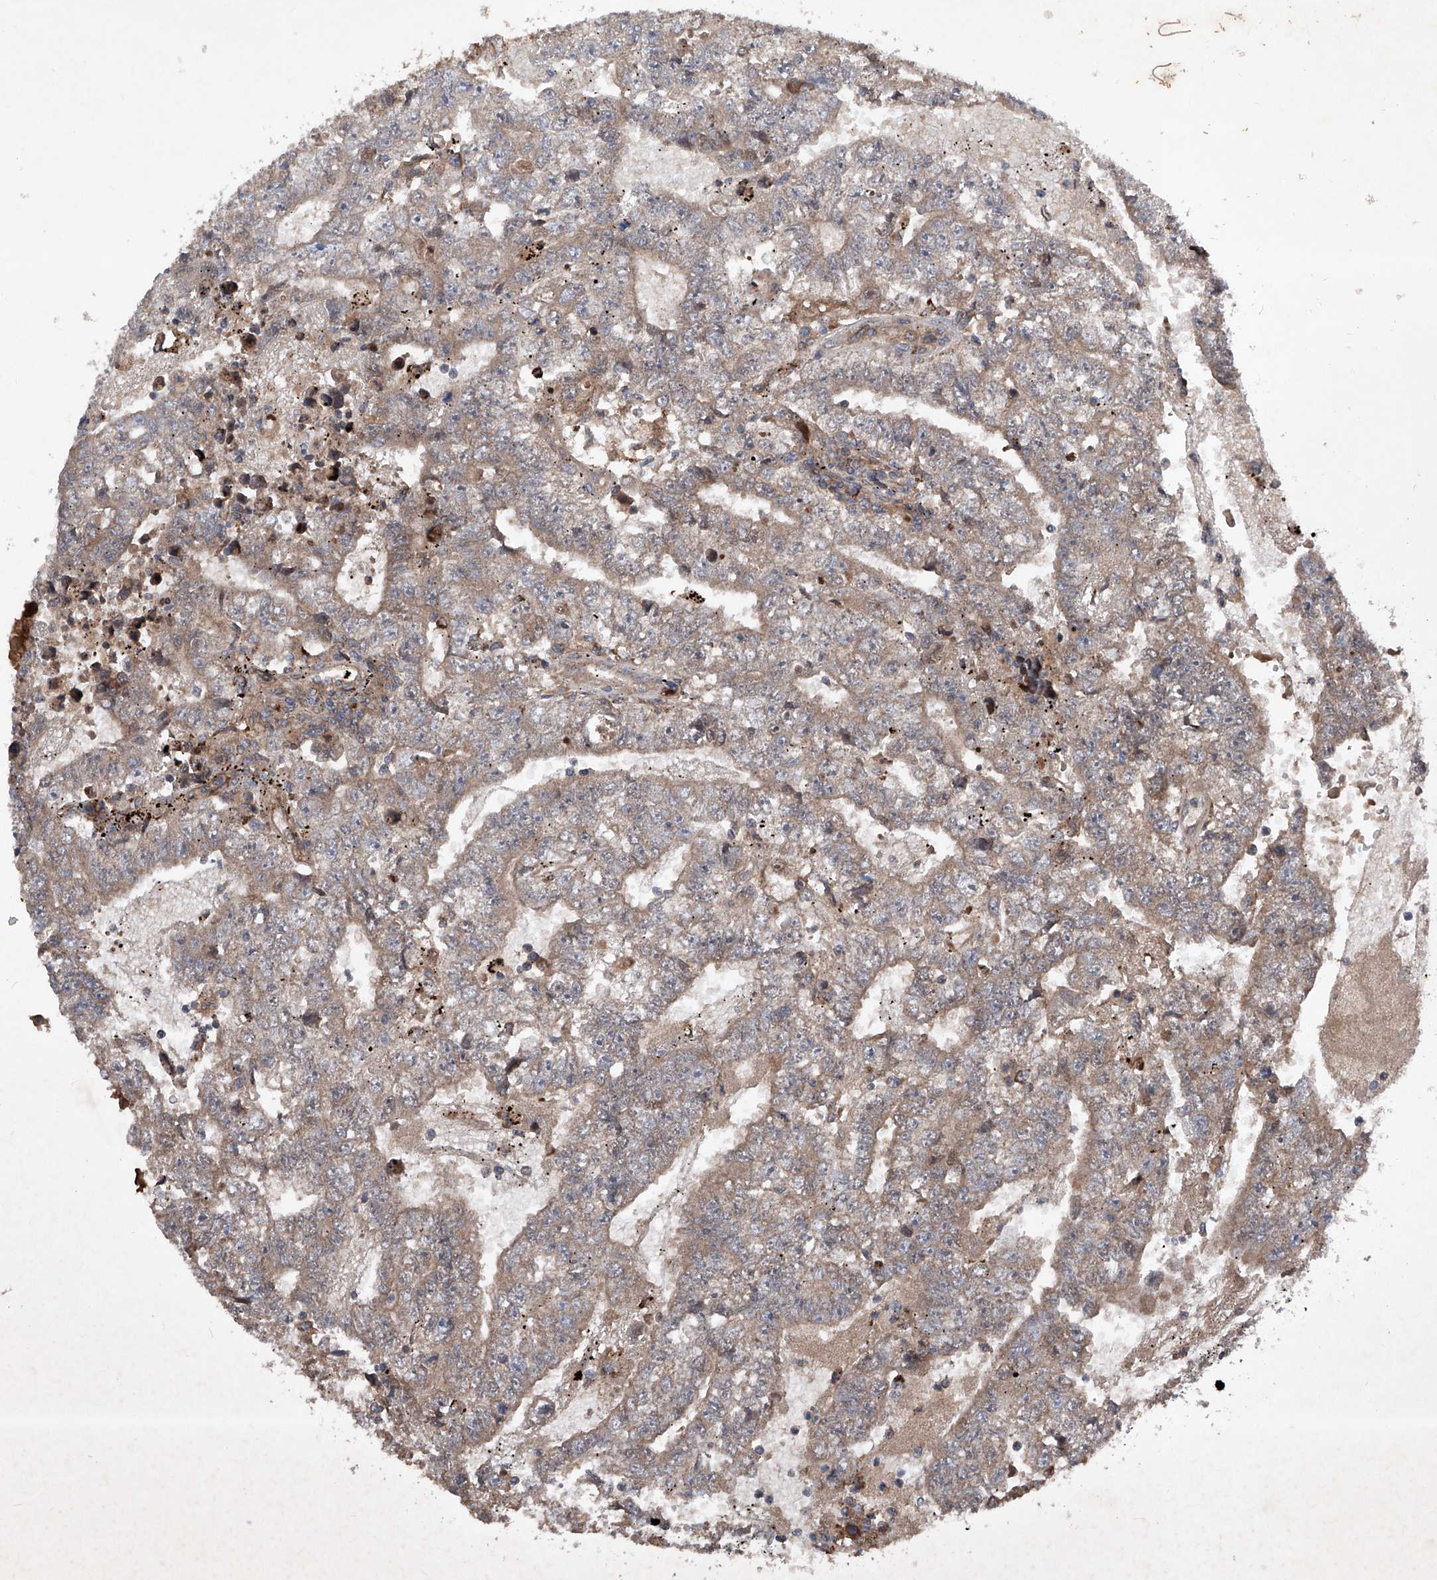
{"staining": {"intensity": "moderate", "quantity": ">75%", "location": "cytoplasmic/membranous"}, "tissue": "testis cancer", "cell_type": "Tumor cells", "image_type": "cancer", "snomed": [{"axis": "morphology", "description": "Carcinoma, Embryonal, NOS"}, {"axis": "topography", "description": "Testis"}], "caption": "Protein staining reveals moderate cytoplasmic/membranous staining in about >75% of tumor cells in testis cancer.", "gene": "DAD1", "patient": {"sex": "male", "age": 25}}